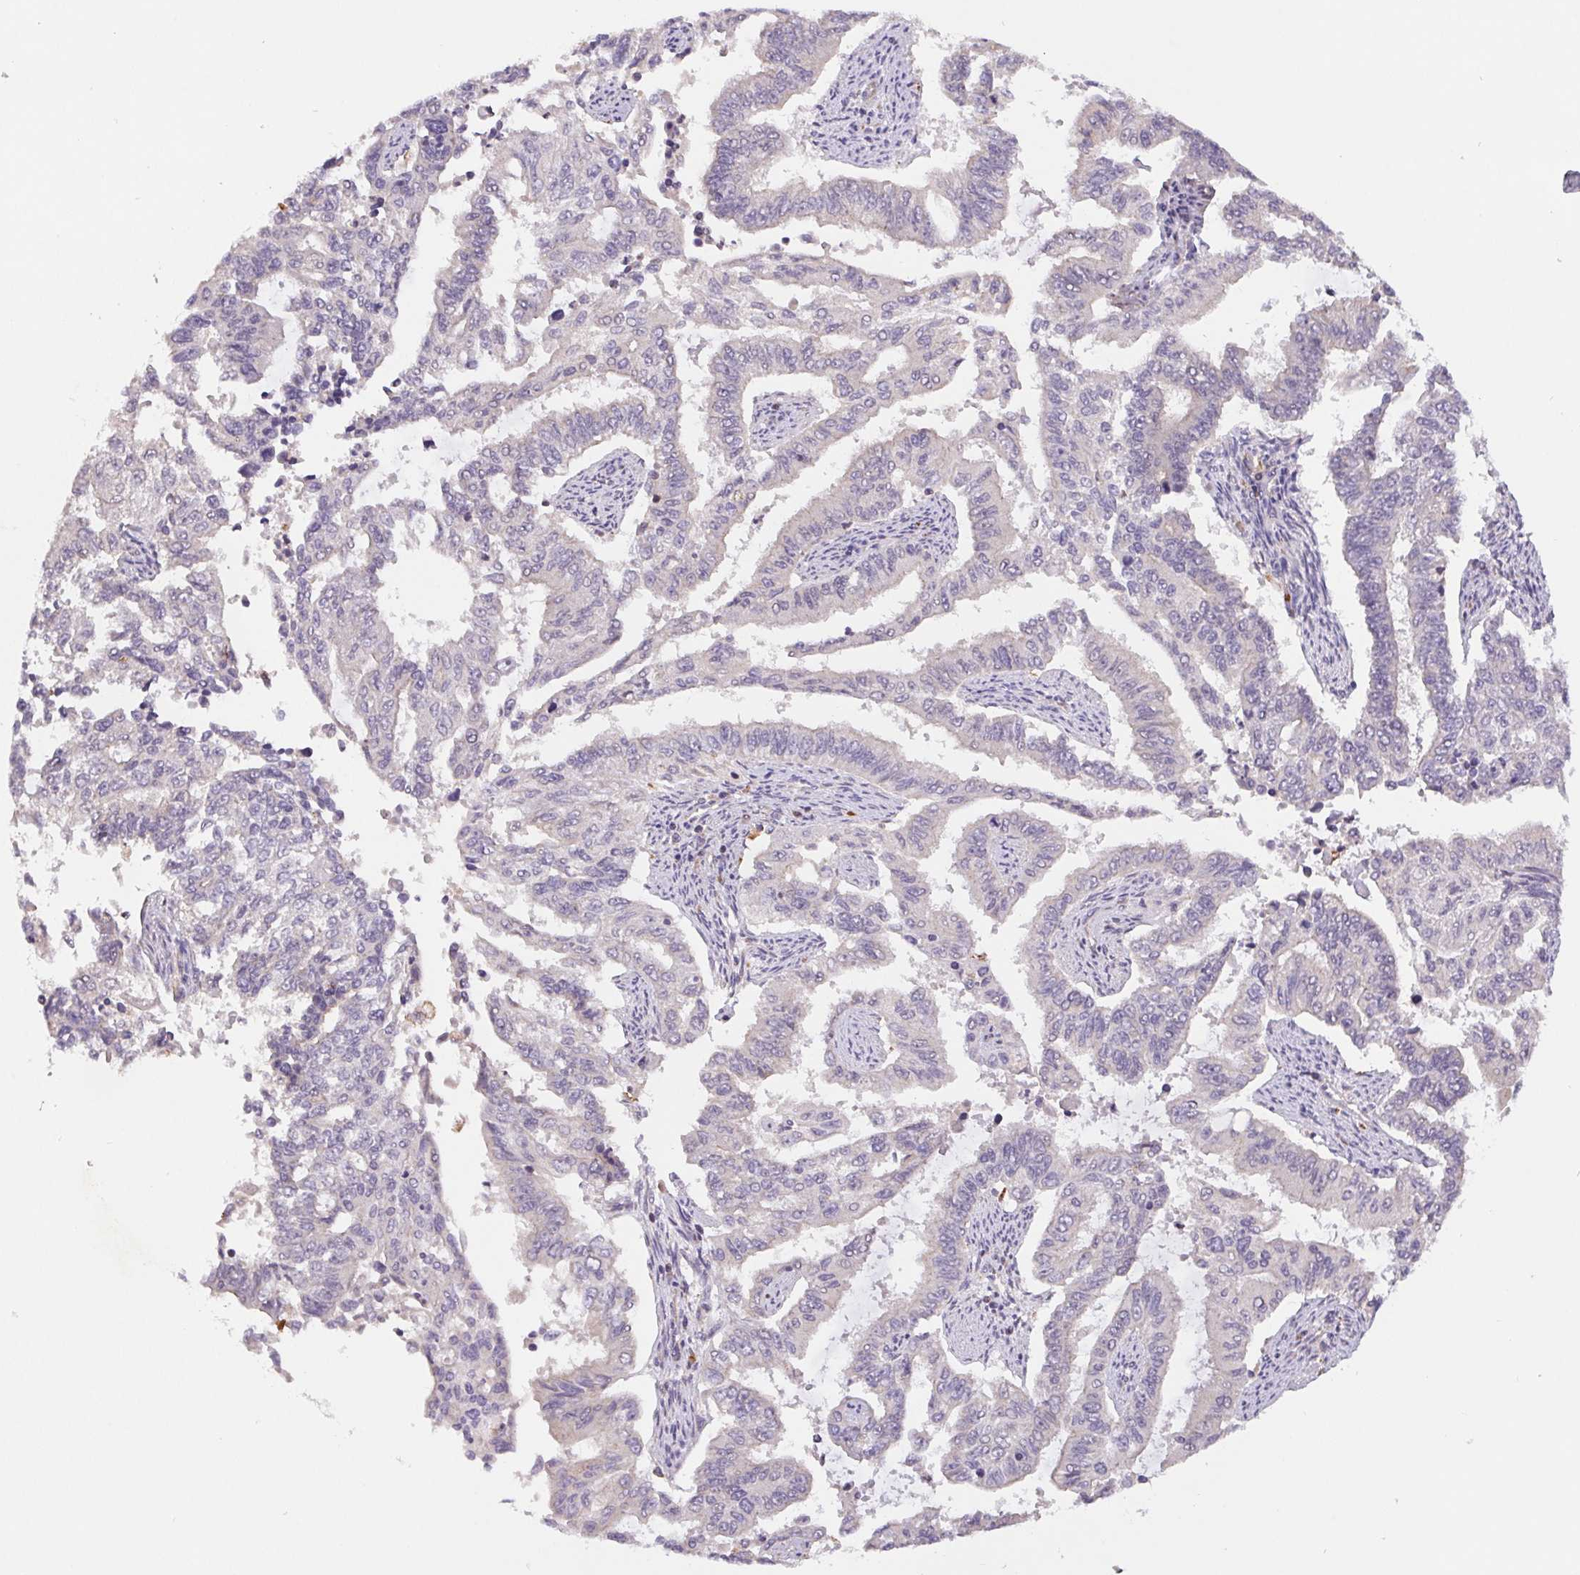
{"staining": {"intensity": "negative", "quantity": "none", "location": "none"}, "tissue": "endometrial cancer", "cell_type": "Tumor cells", "image_type": "cancer", "snomed": [{"axis": "morphology", "description": "Adenocarcinoma, NOS"}, {"axis": "topography", "description": "Uterus"}], "caption": "The histopathology image exhibits no staining of tumor cells in adenocarcinoma (endometrial).", "gene": "EMC6", "patient": {"sex": "female", "age": 59}}